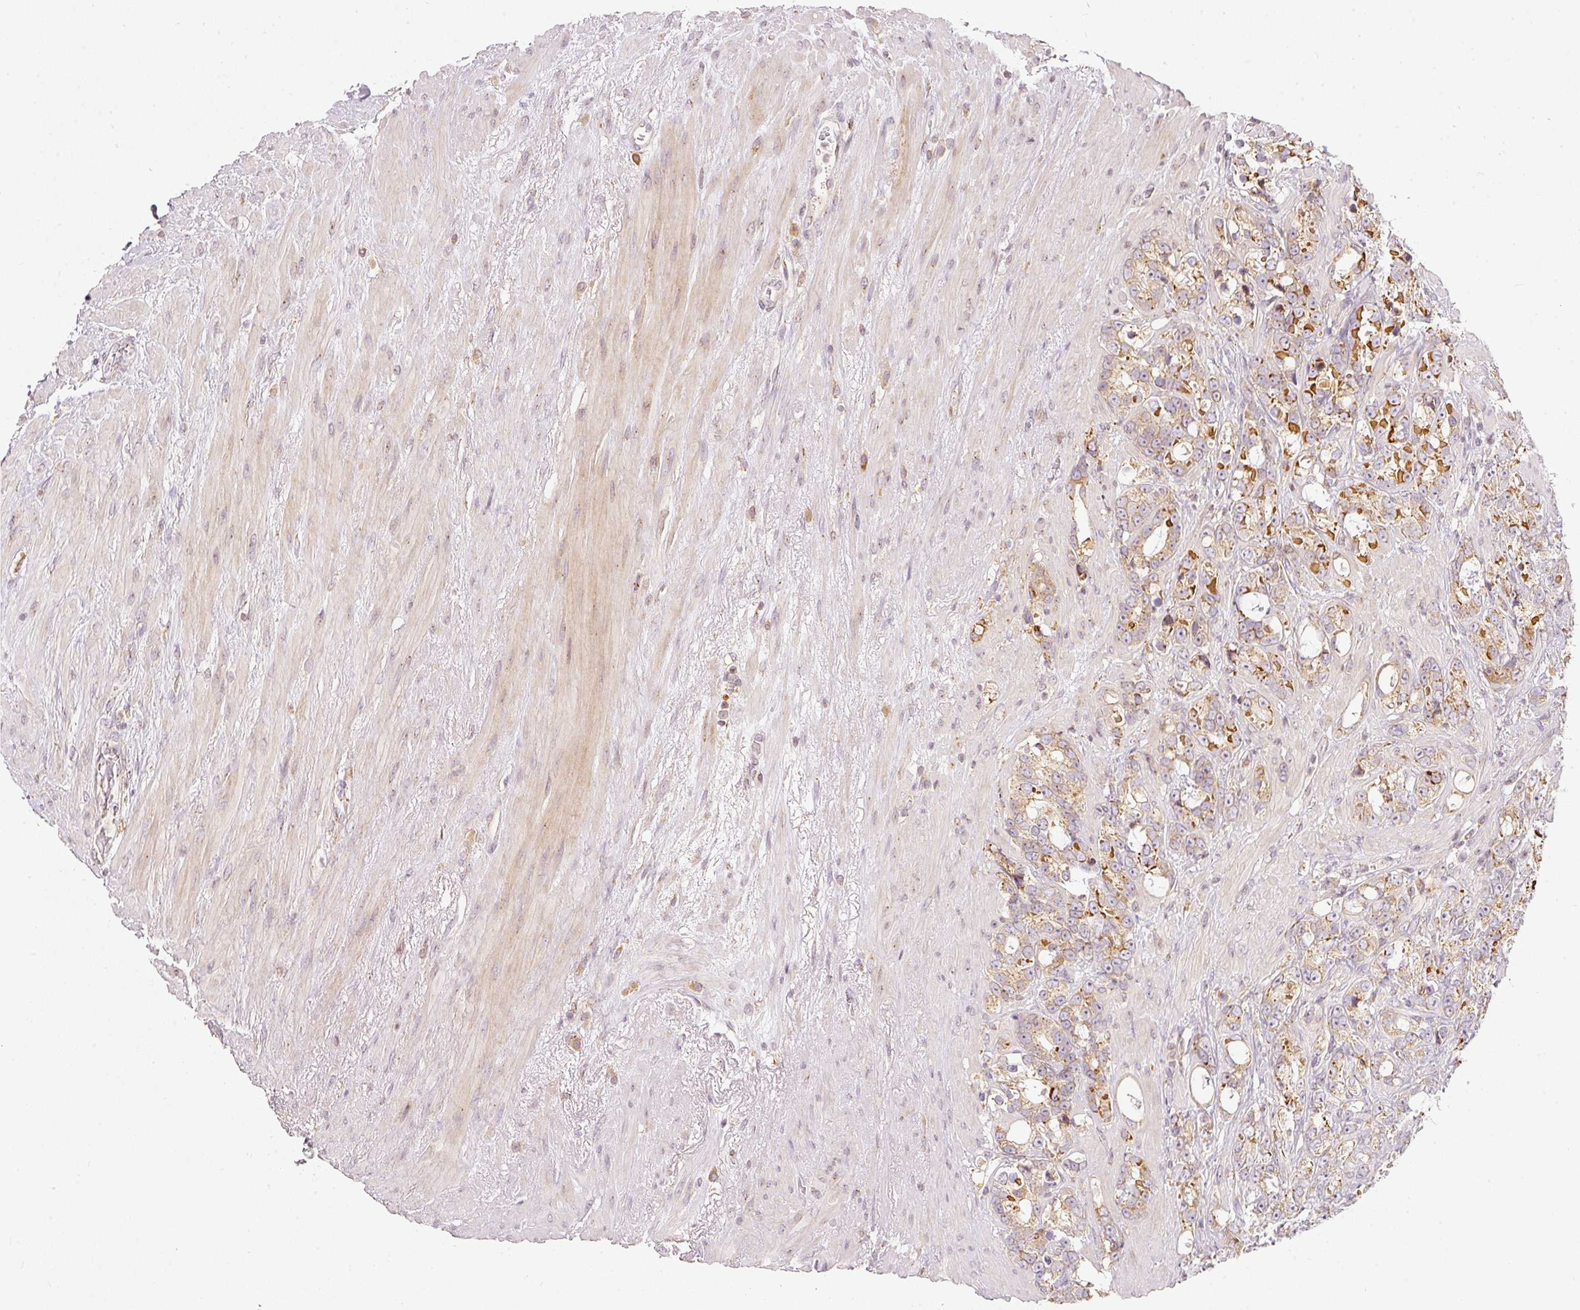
{"staining": {"intensity": "moderate", "quantity": "25%-75%", "location": "cytoplasmic/membranous"}, "tissue": "prostate cancer", "cell_type": "Tumor cells", "image_type": "cancer", "snomed": [{"axis": "morphology", "description": "Adenocarcinoma, High grade"}, {"axis": "topography", "description": "Prostate"}], "caption": "Prostate cancer (high-grade adenocarcinoma) tissue demonstrates moderate cytoplasmic/membranous expression in about 25%-75% of tumor cells (DAB = brown stain, brightfield microscopy at high magnification).", "gene": "SNAPC5", "patient": {"sex": "male", "age": 74}}